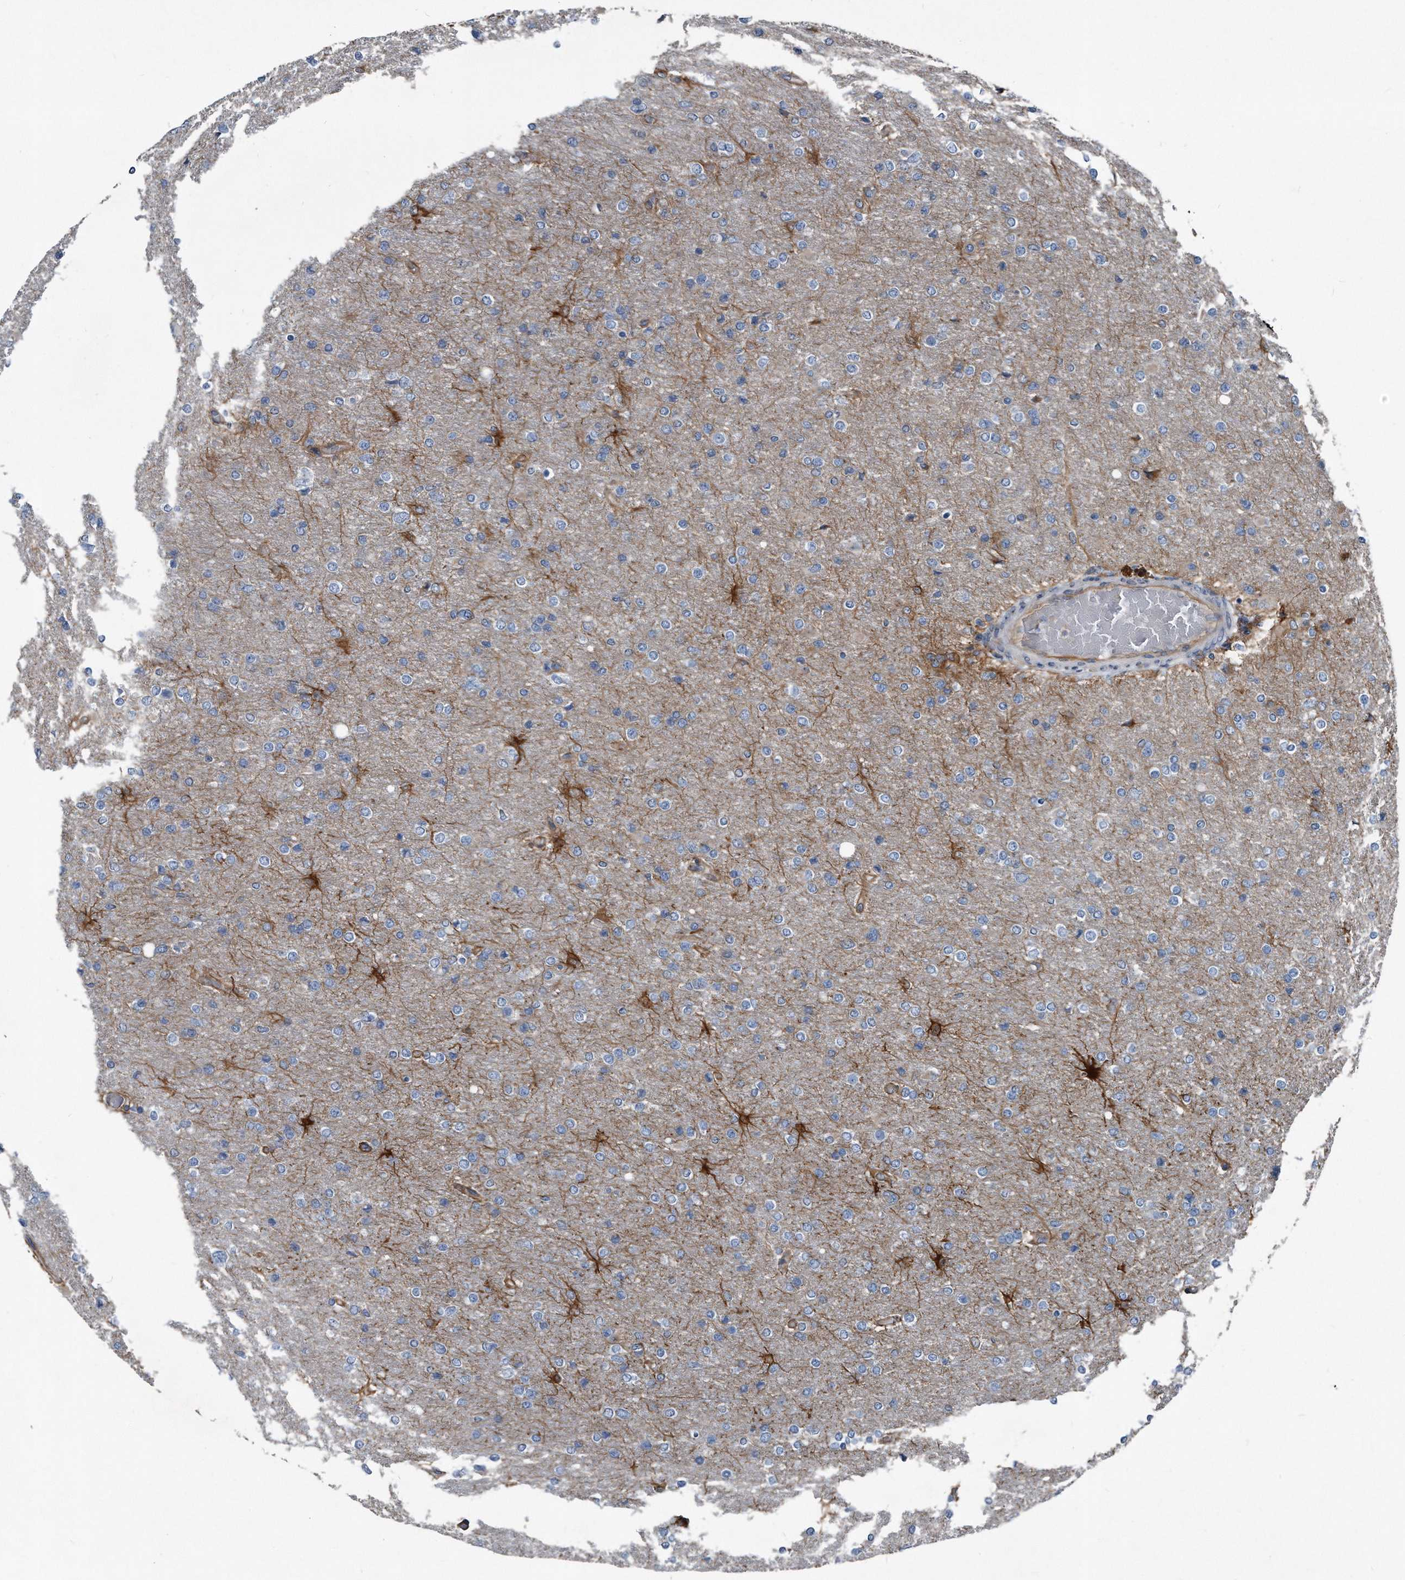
{"staining": {"intensity": "negative", "quantity": "none", "location": "none"}, "tissue": "glioma", "cell_type": "Tumor cells", "image_type": "cancer", "snomed": [{"axis": "morphology", "description": "Glioma, malignant, High grade"}, {"axis": "topography", "description": "Cerebral cortex"}], "caption": "Immunohistochemical staining of human glioma shows no significant staining in tumor cells. Nuclei are stained in blue.", "gene": "PLEC", "patient": {"sex": "female", "age": 36}}